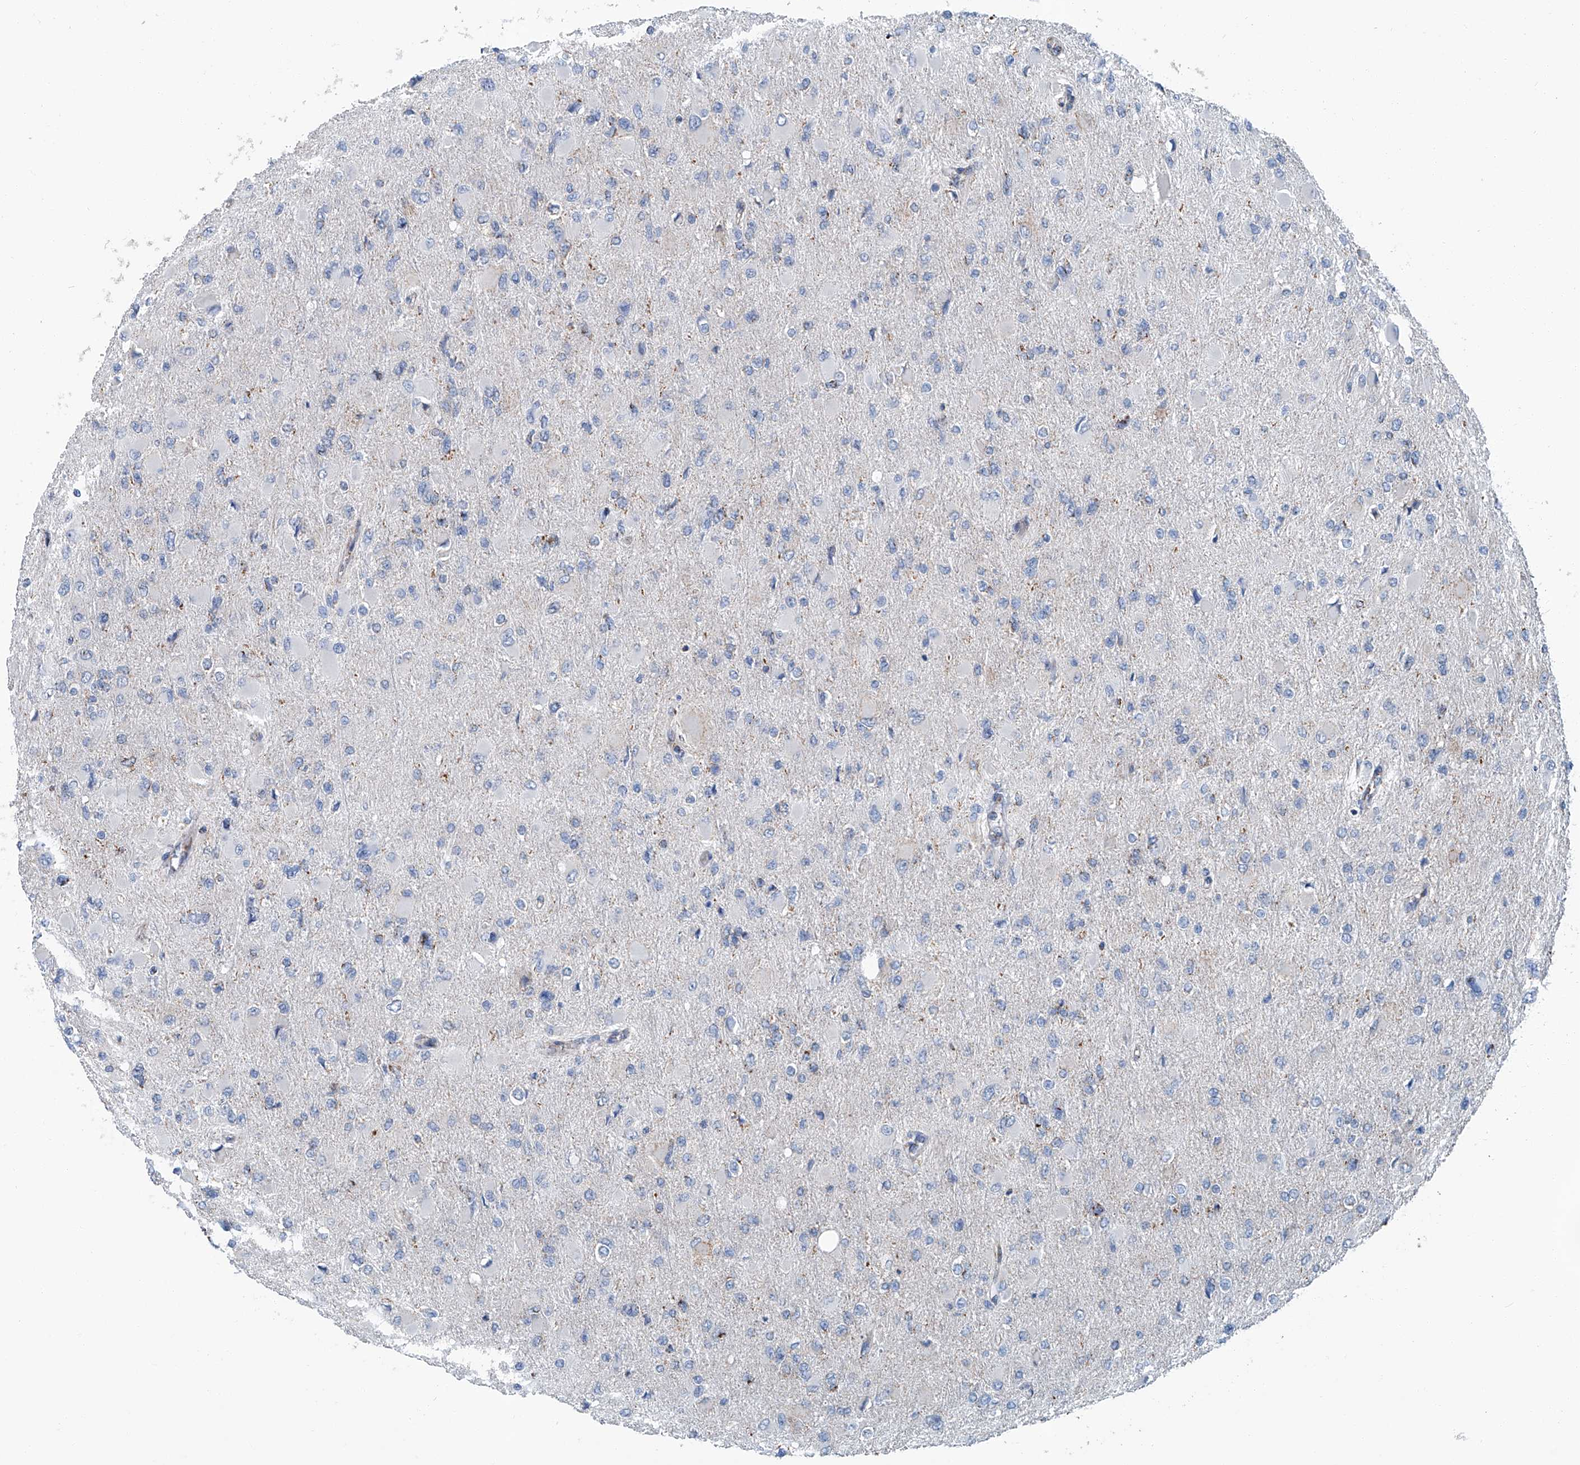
{"staining": {"intensity": "negative", "quantity": "none", "location": "none"}, "tissue": "glioma", "cell_type": "Tumor cells", "image_type": "cancer", "snomed": [{"axis": "morphology", "description": "Glioma, malignant, High grade"}, {"axis": "topography", "description": "Cerebral cortex"}], "caption": "There is no significant positivity in tumor cells of malignant high-grade glioma.", "gene": "MT-ND1", "patient": {"sex": "female", "age": 36}}